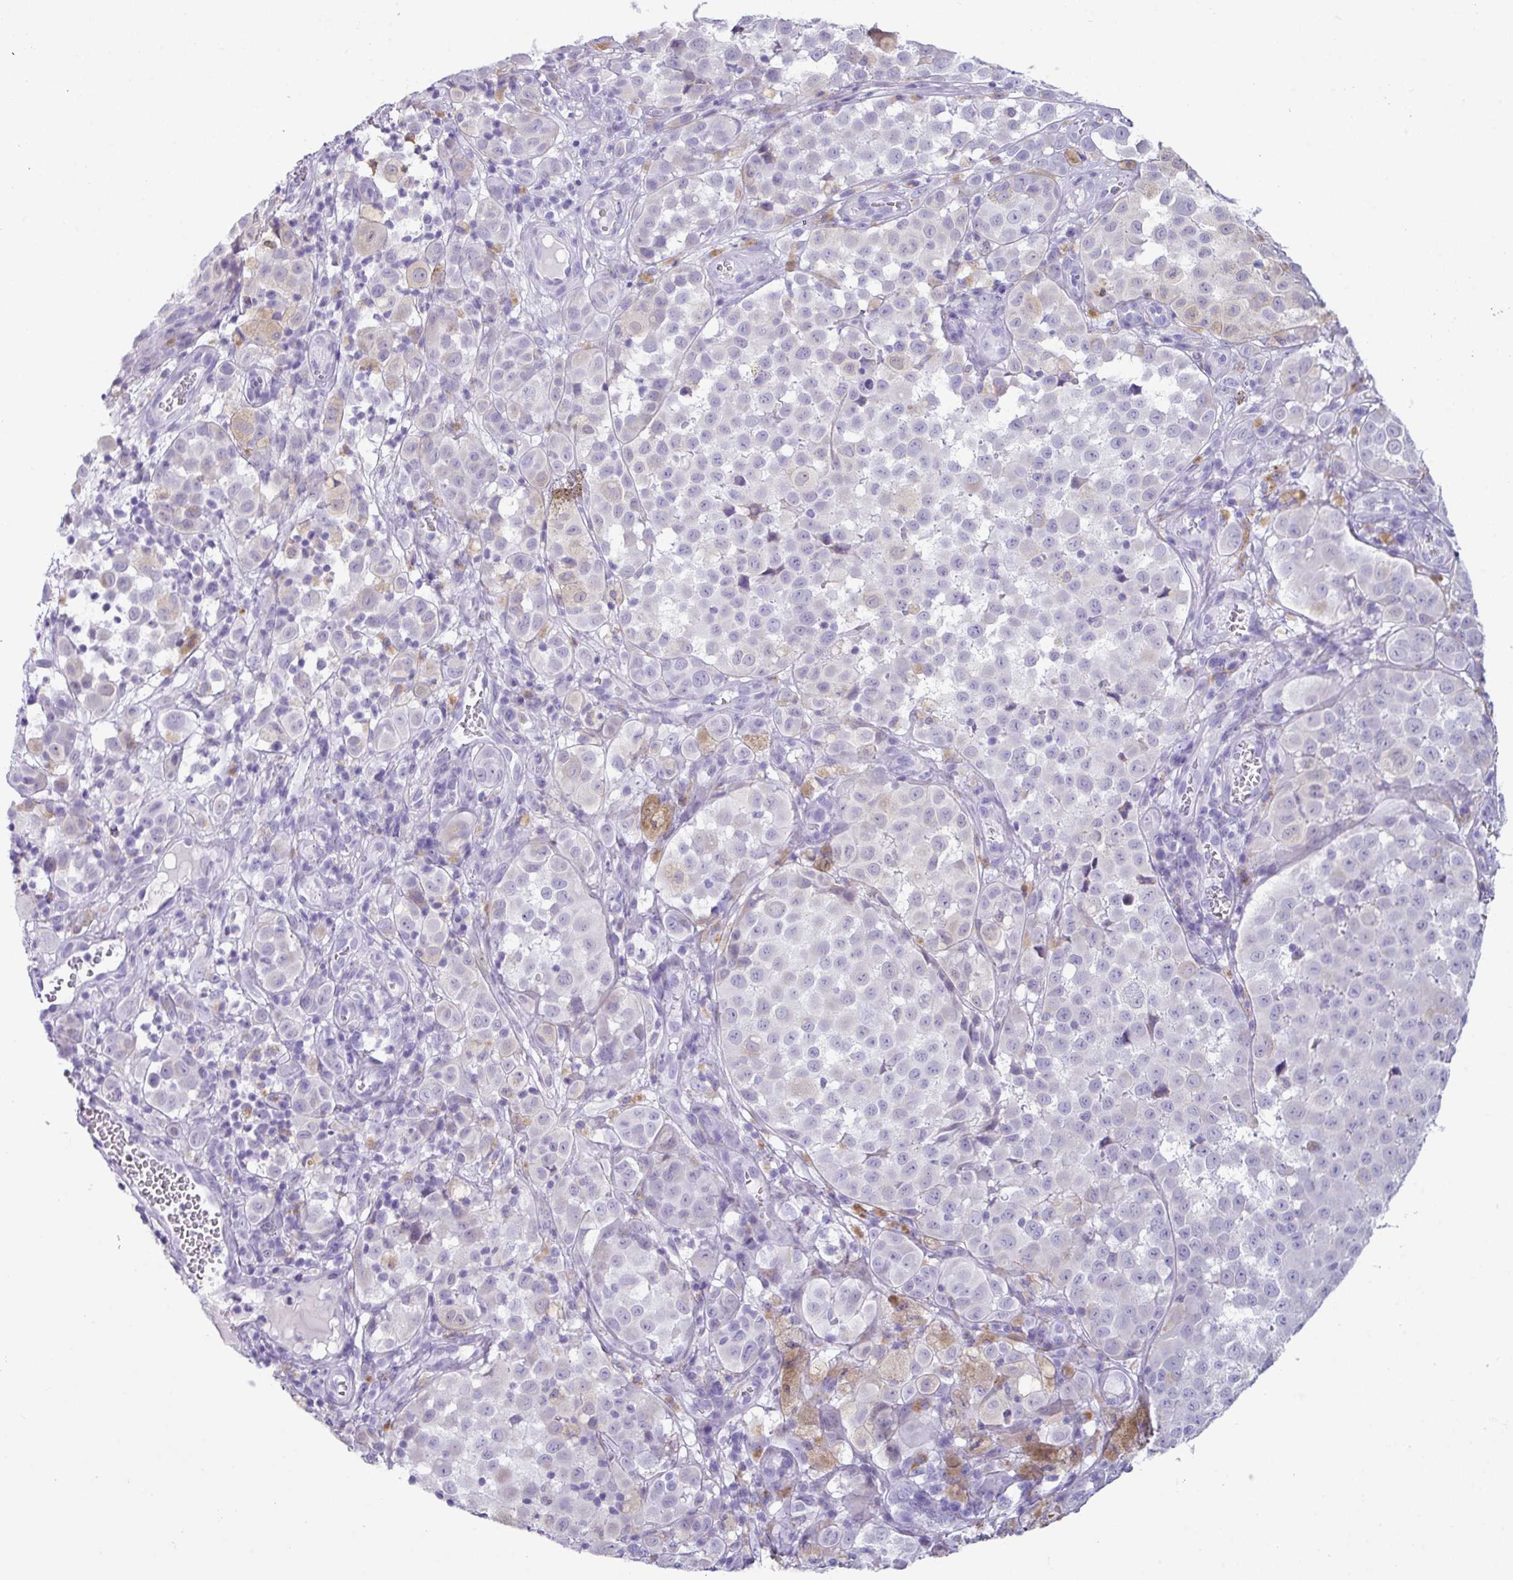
{"staining": {"intensity": "negative", "quantity": "none", "location": "none"}, "tissue": "melanoma", "cell_type": "Tumor cells", "image_type": "cancer", "snomed": [{"axis": "morphology", "description": "Malignant melanoma, NOS"}, {"axis": "topography", "description": "Skin"}], "caption": "Immunohistochemistry (IHC) of human melanoma exhibits no staining in tumor cells.", "gene": "NCCRP1", "patient": {"sex": "male", "age": 64}}